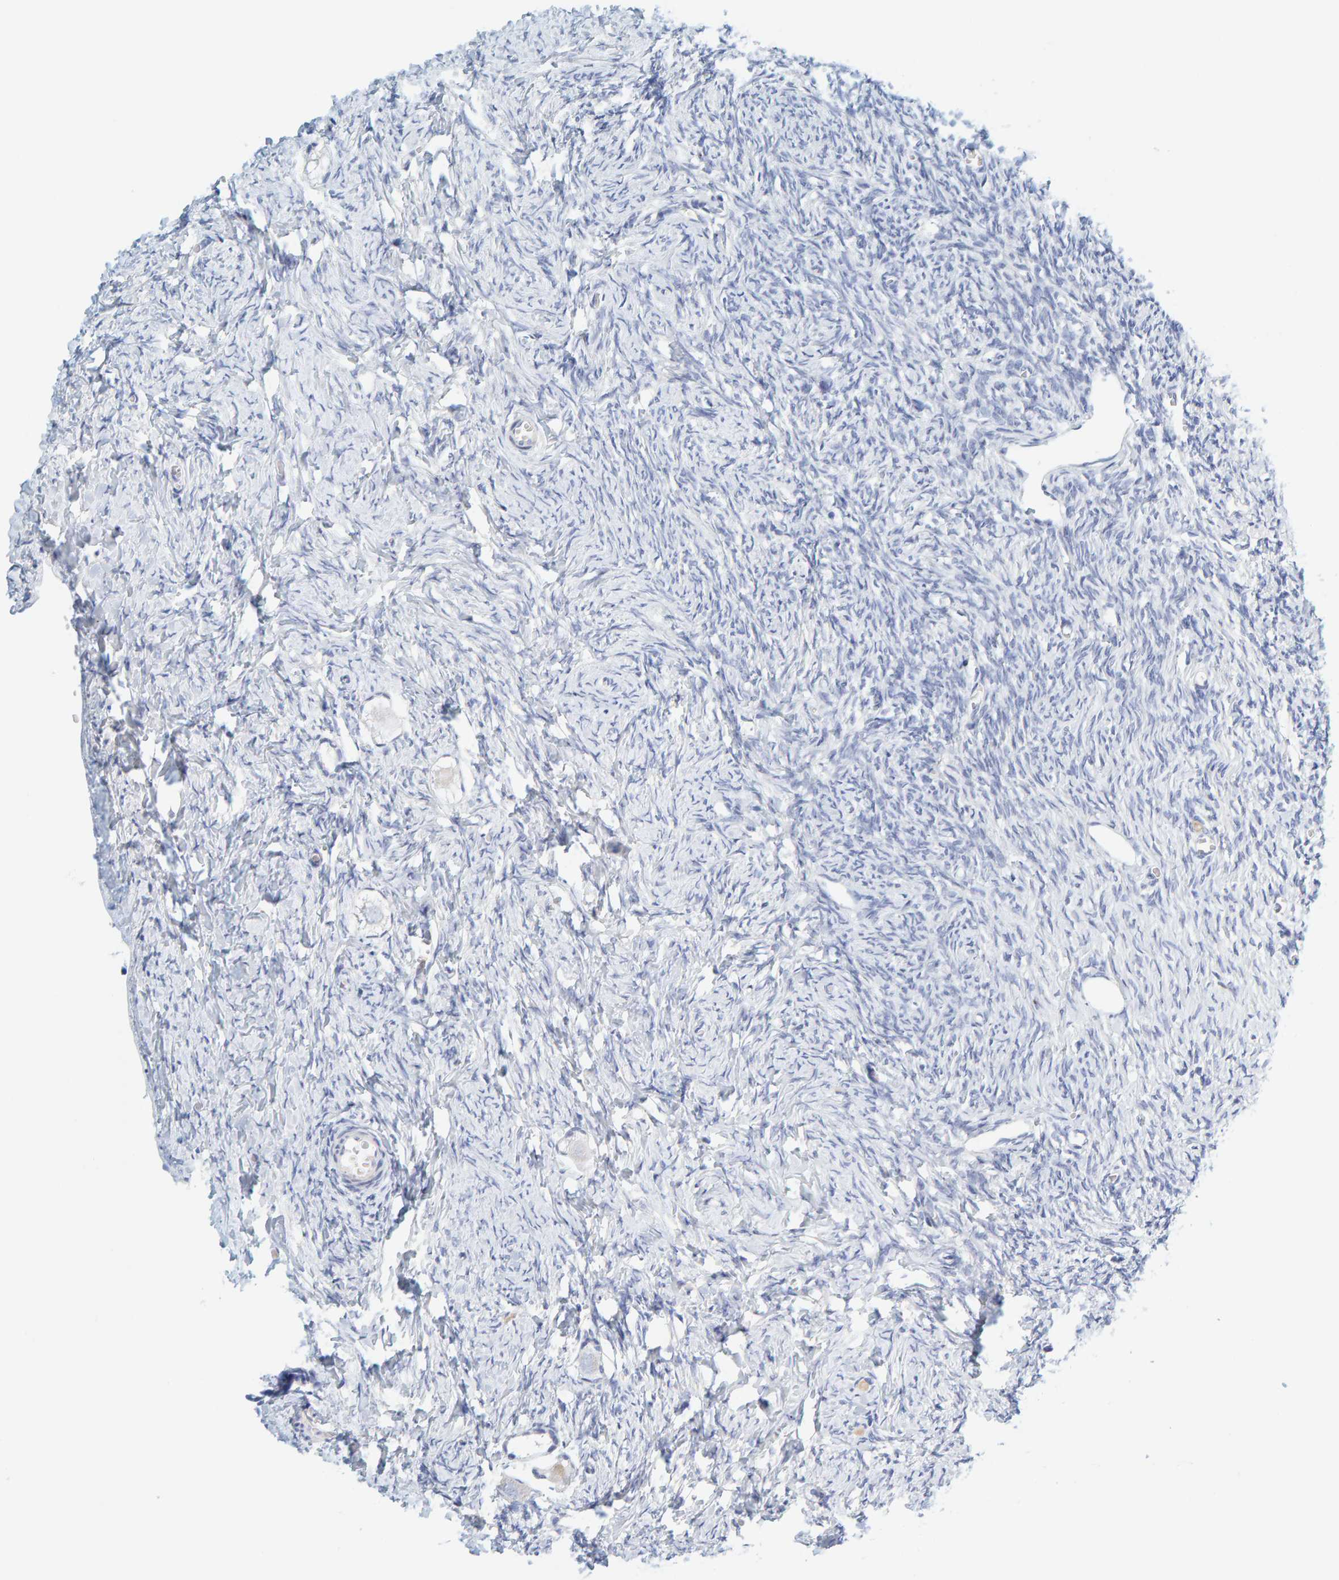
{"staining": {"intensity": "negative", "quantity": "none", "location": "none"}, "tissue": "ovary", "cell_type": "Follicle cells", "image_type": "normal", "snomed": [{"axis": "morphology", "description": "Normal tissue, NOS"}, {"axis": "topography", "description": "Ovary"}], "caption": "This photomicrograph is of unremarkable ovary stained with IHC to label a protein in brown with the nuclei are counter-stained blue. There is no staining in follicle cells. The staining is performed using DAB (3,3'-diaminobenzidine) brown chromogen with nuclei counter-stained in using hematoxylin.", "gene": "MOG", "patient": {"sex": "female", "age": 27}}